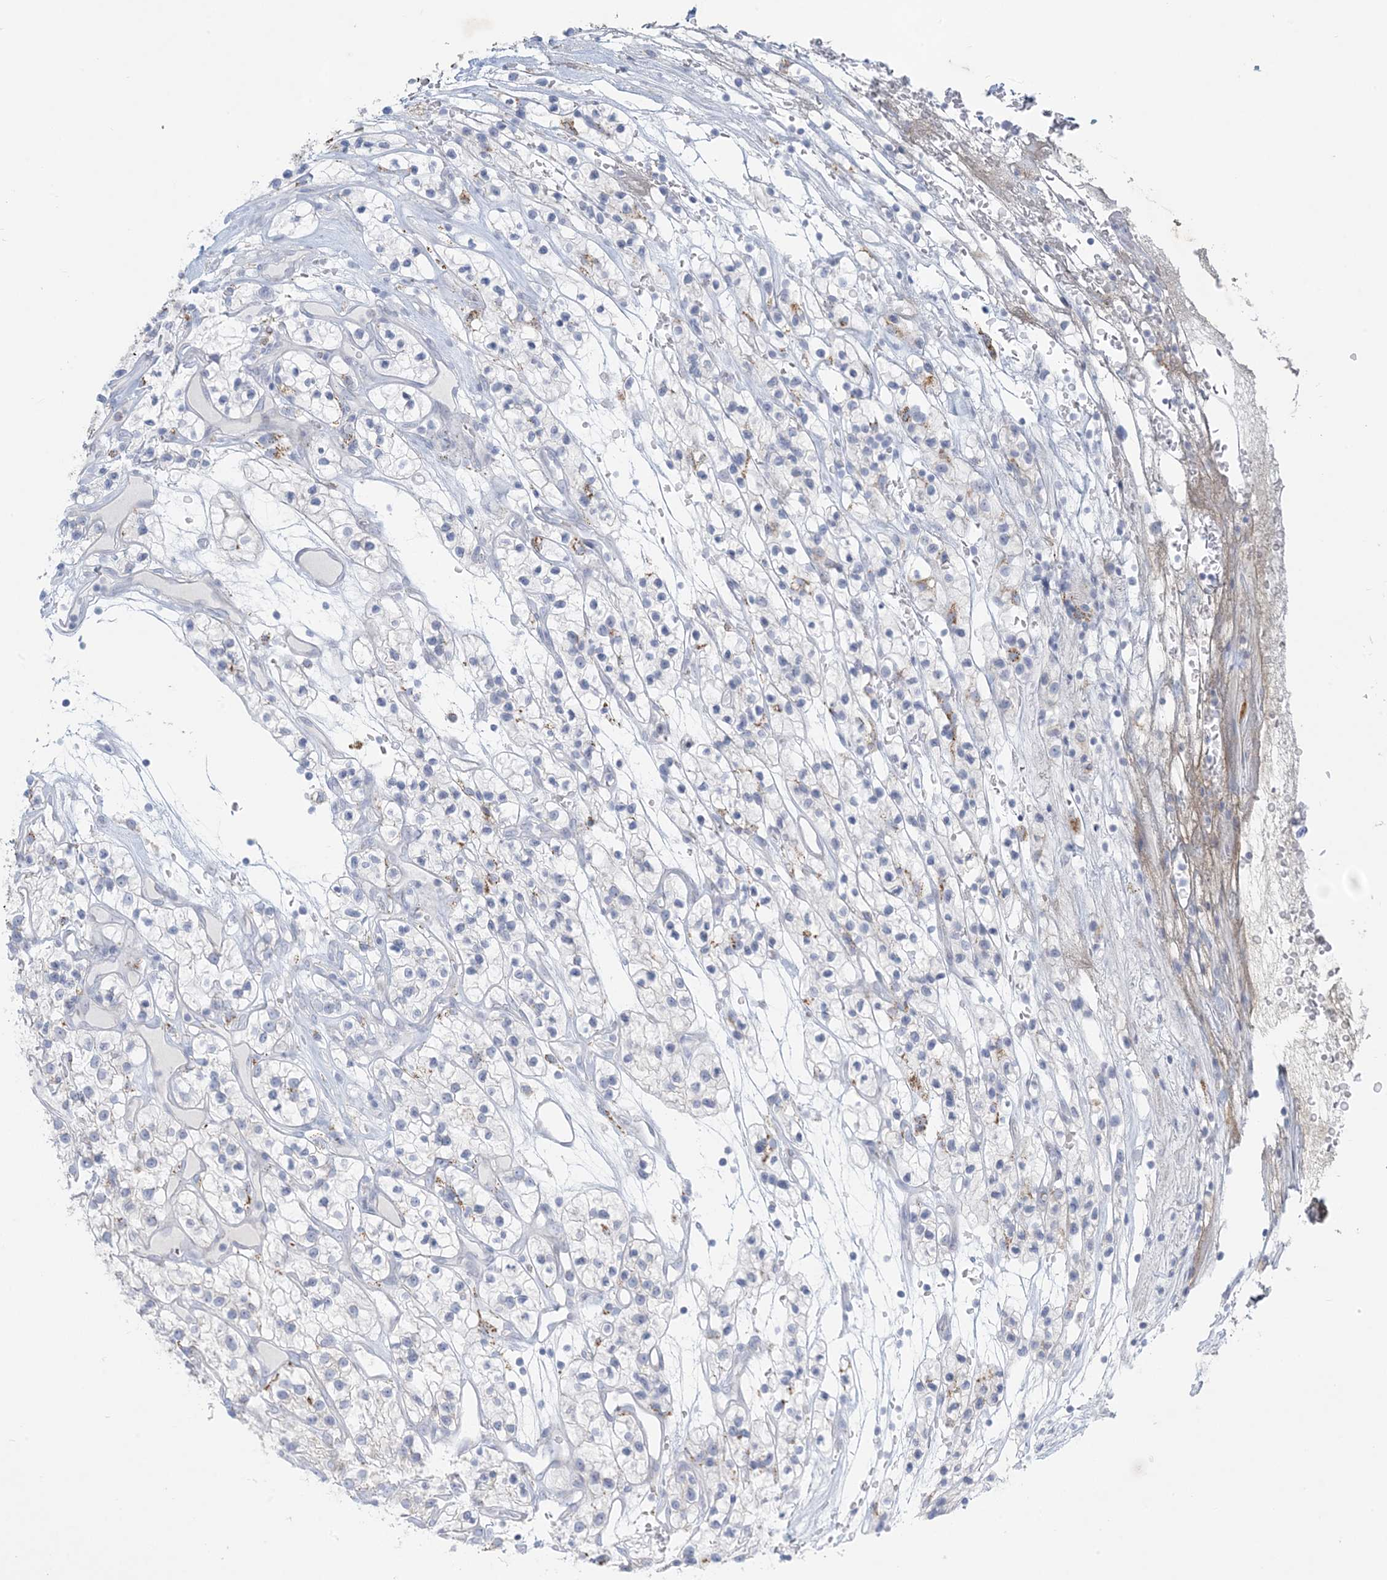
{"staining": {"intensity": "negative", "quantity": "none", "location": "none"}, "tissue": "renal cancer", "cell_type": "Tumor cells", "image_type": "cancer", "snomed": [{"axis": "morphology", "description": "Adenocarcinoma, NOS"}, {"axis": "topography", "description": "Kidney"}], "caption": "Immunohistochemistry of human adenocarcinoma (renal) demonstrates no staining in tumor cells.", "gene": "ZDHHC4", "patient": {"sex": "female", "age": 57}}